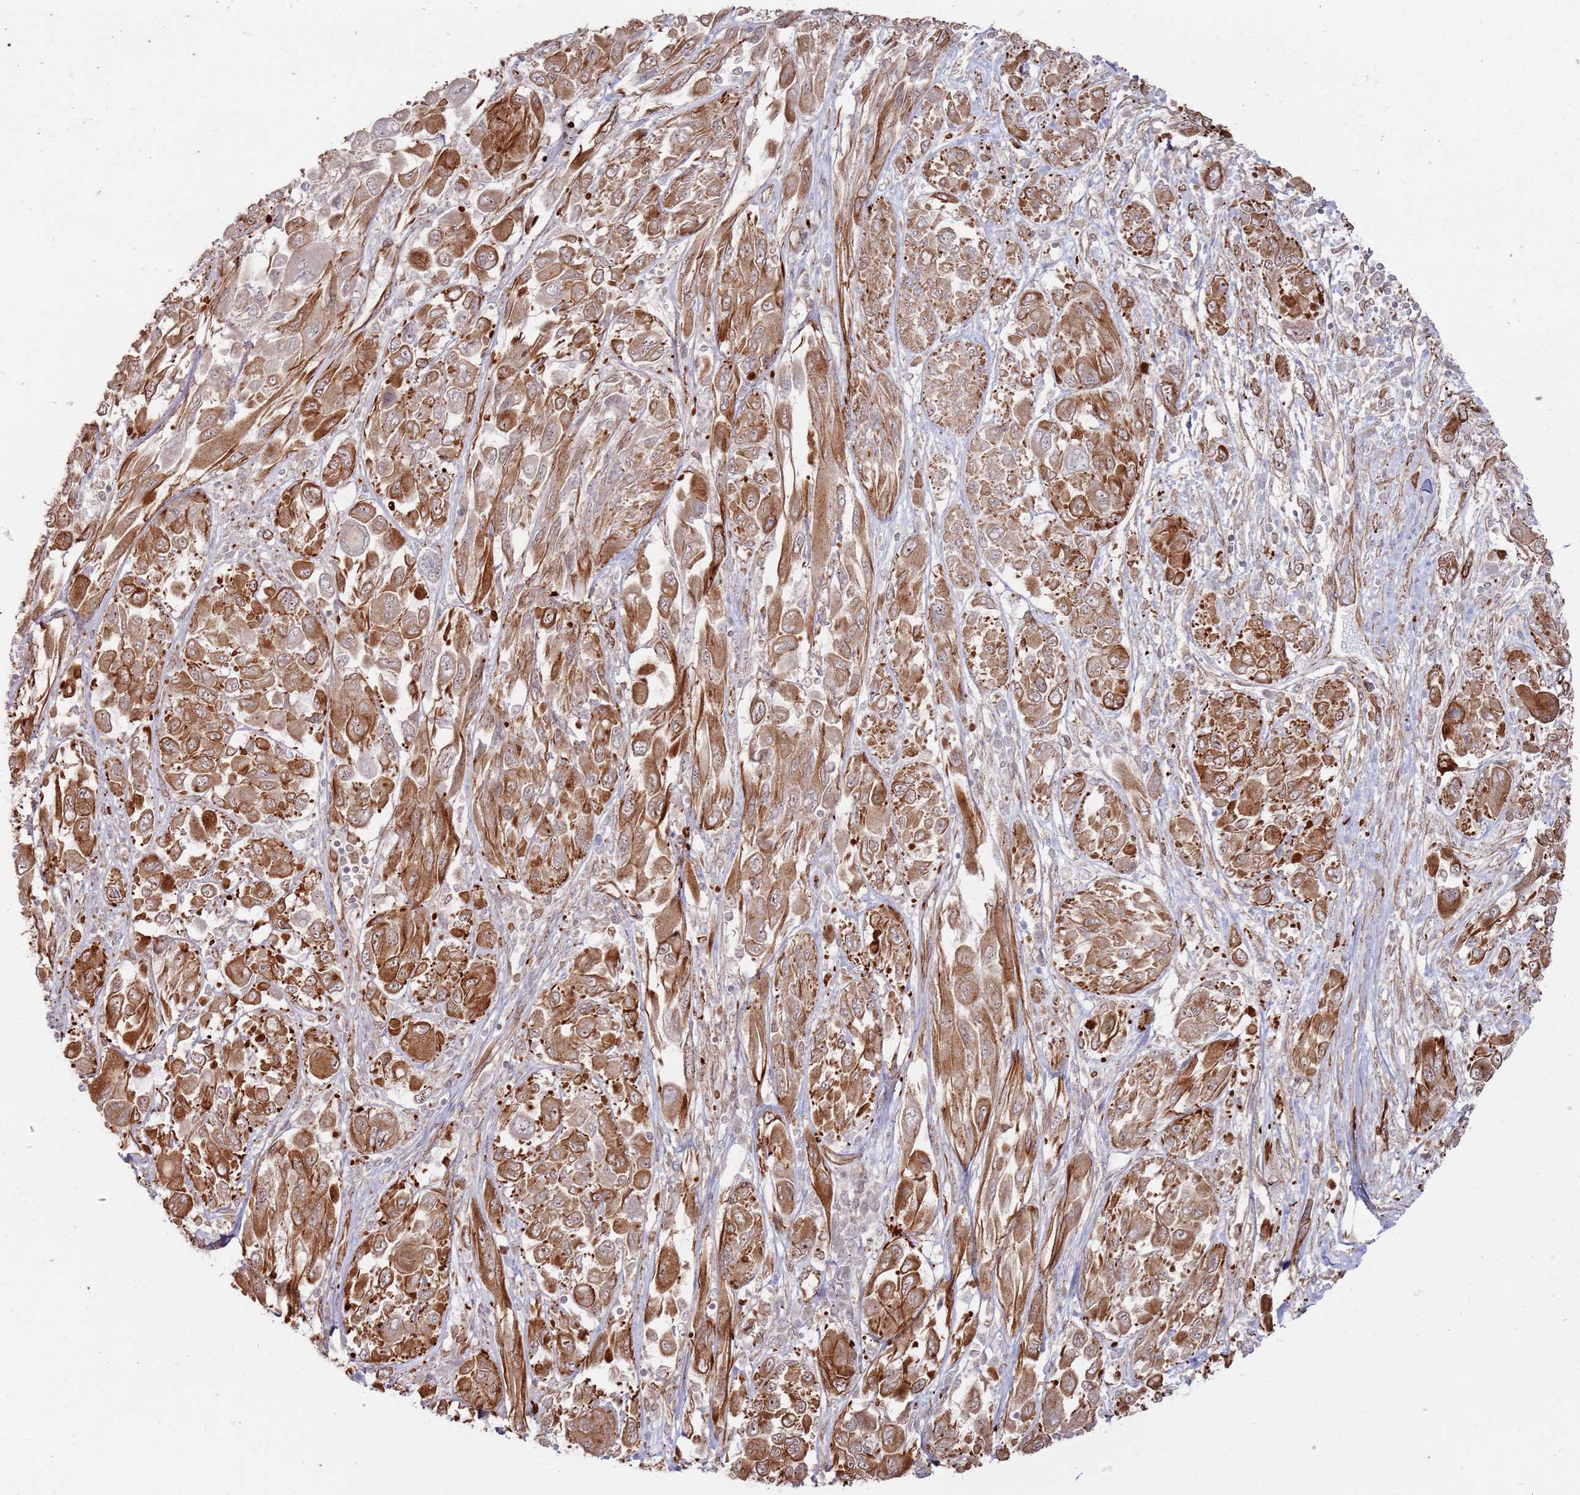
{"staining": {"intensity": "moderate", "quantity": ">75%", "location": "cytoplasmic/membranous"}, "tissue": "melanoma", "cell_type": "Tumor cells", "image_type": "cancer", "snomed": [{"axis": "morphology", "description": "Malignant melanoma, NOS"}, {"axis": "topography", "description": "Skin"}], "caption": "Protein positivity by IHC displays moderate cytoplasmic/membranous staining in approximately >75% of tumor cells in malignant melanoma.", "gene": "PHF21A", "patient": {"sex": "female", "age": 91}}